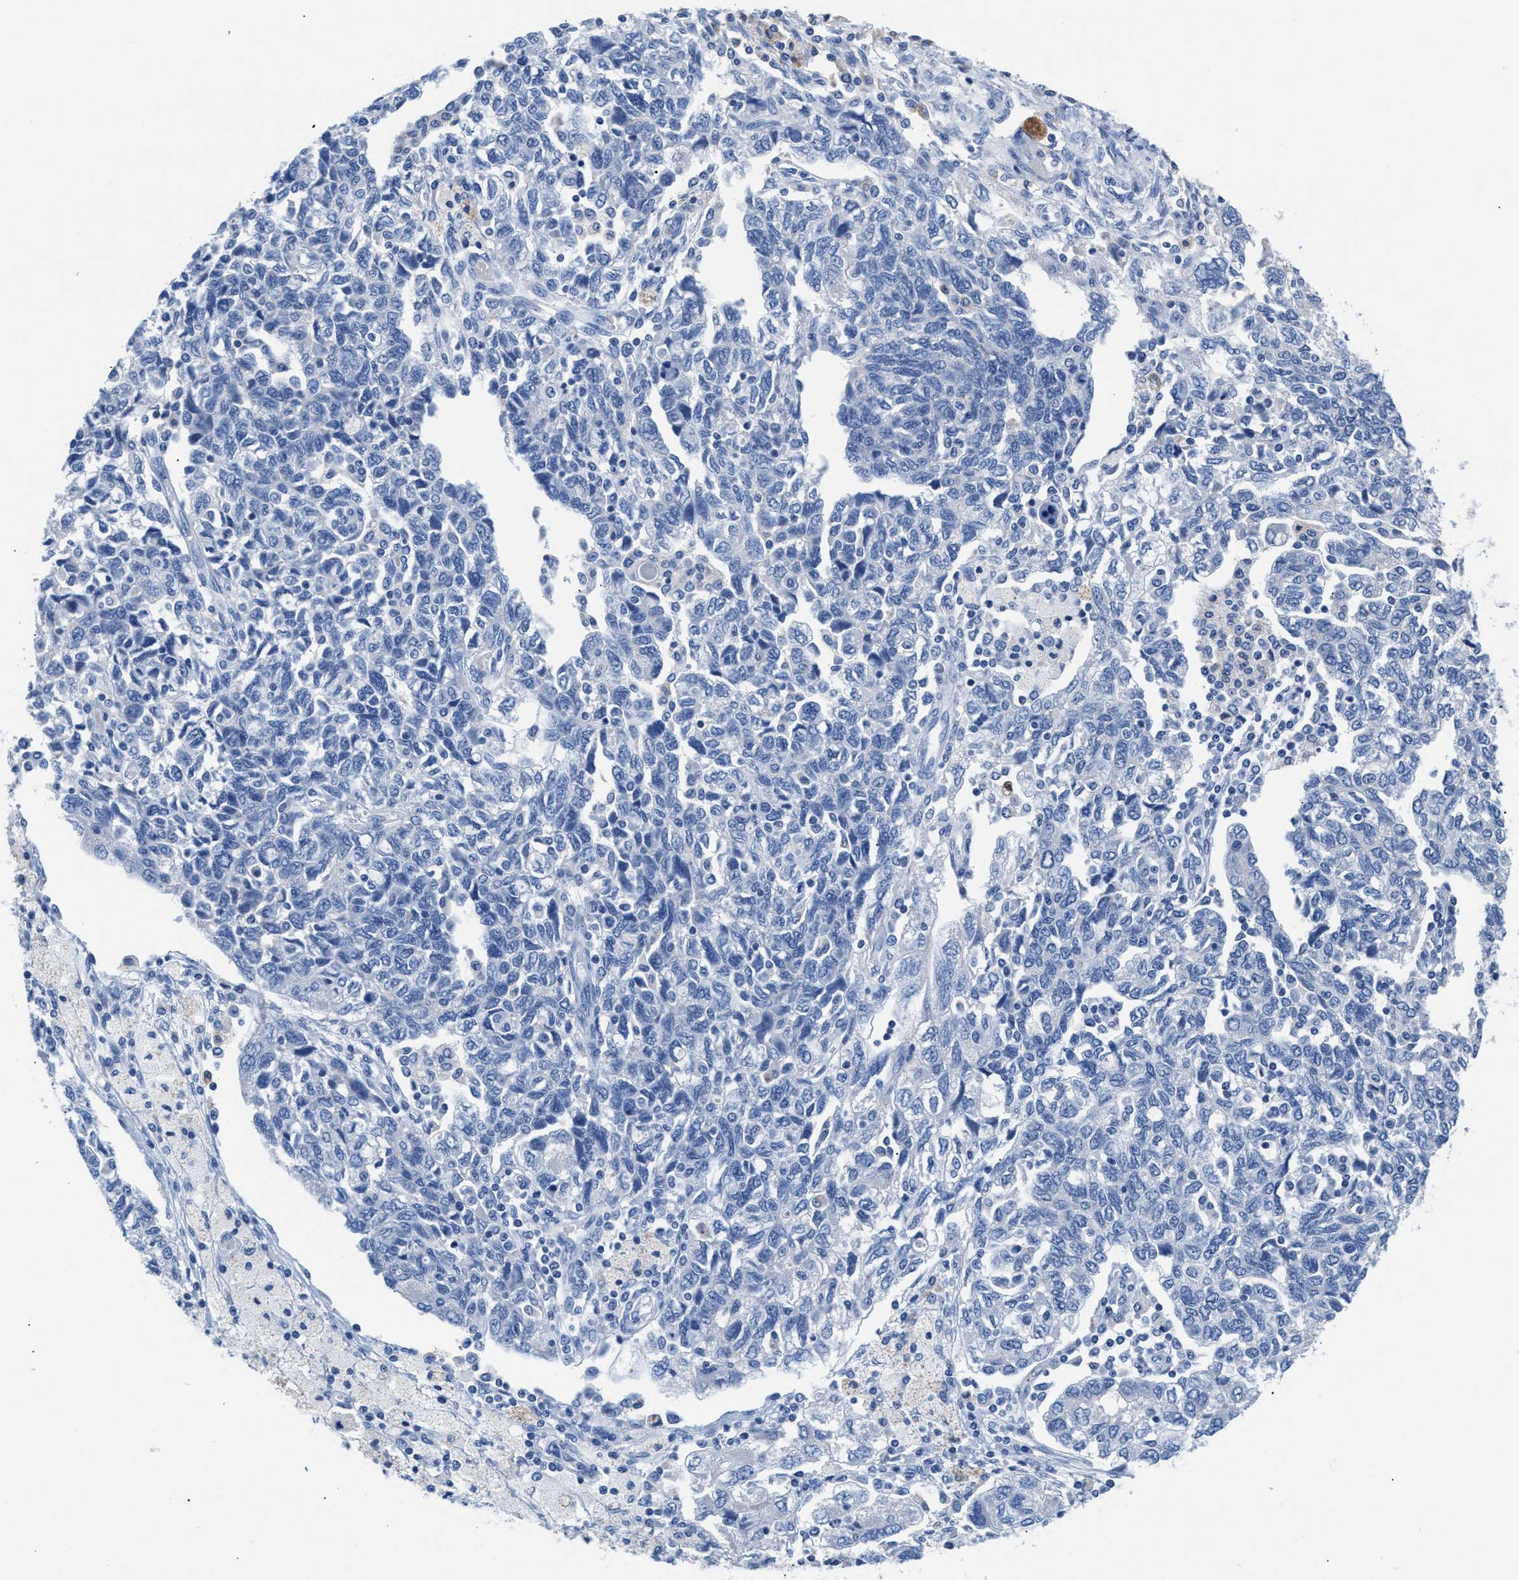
{"staining": {"intensity": "negative", "quantity": "none", "location": "none"}, "tissue": "ovarian cancer", "cell_type": "Tumor cells", "image_type": "cancer", "snomed": [{"axis": "morphology", "description": "Carcinoma, NOS"}, {"axis": "morphology", "description": "Cystadenocarcinoma, serous, NOS"}, {"axis": "topography", "description": "Ovary"}], "caption": "IHC photomicrograph of neoplastic tissue: human ovarian serous cystadenocarcinoma stained with DAB (3,3'-diaminobenzidine) exhibits no significant protein staining in tumor cells.", "gene": "SLFN13", "patient": {"sex": "female", "age": 69}}